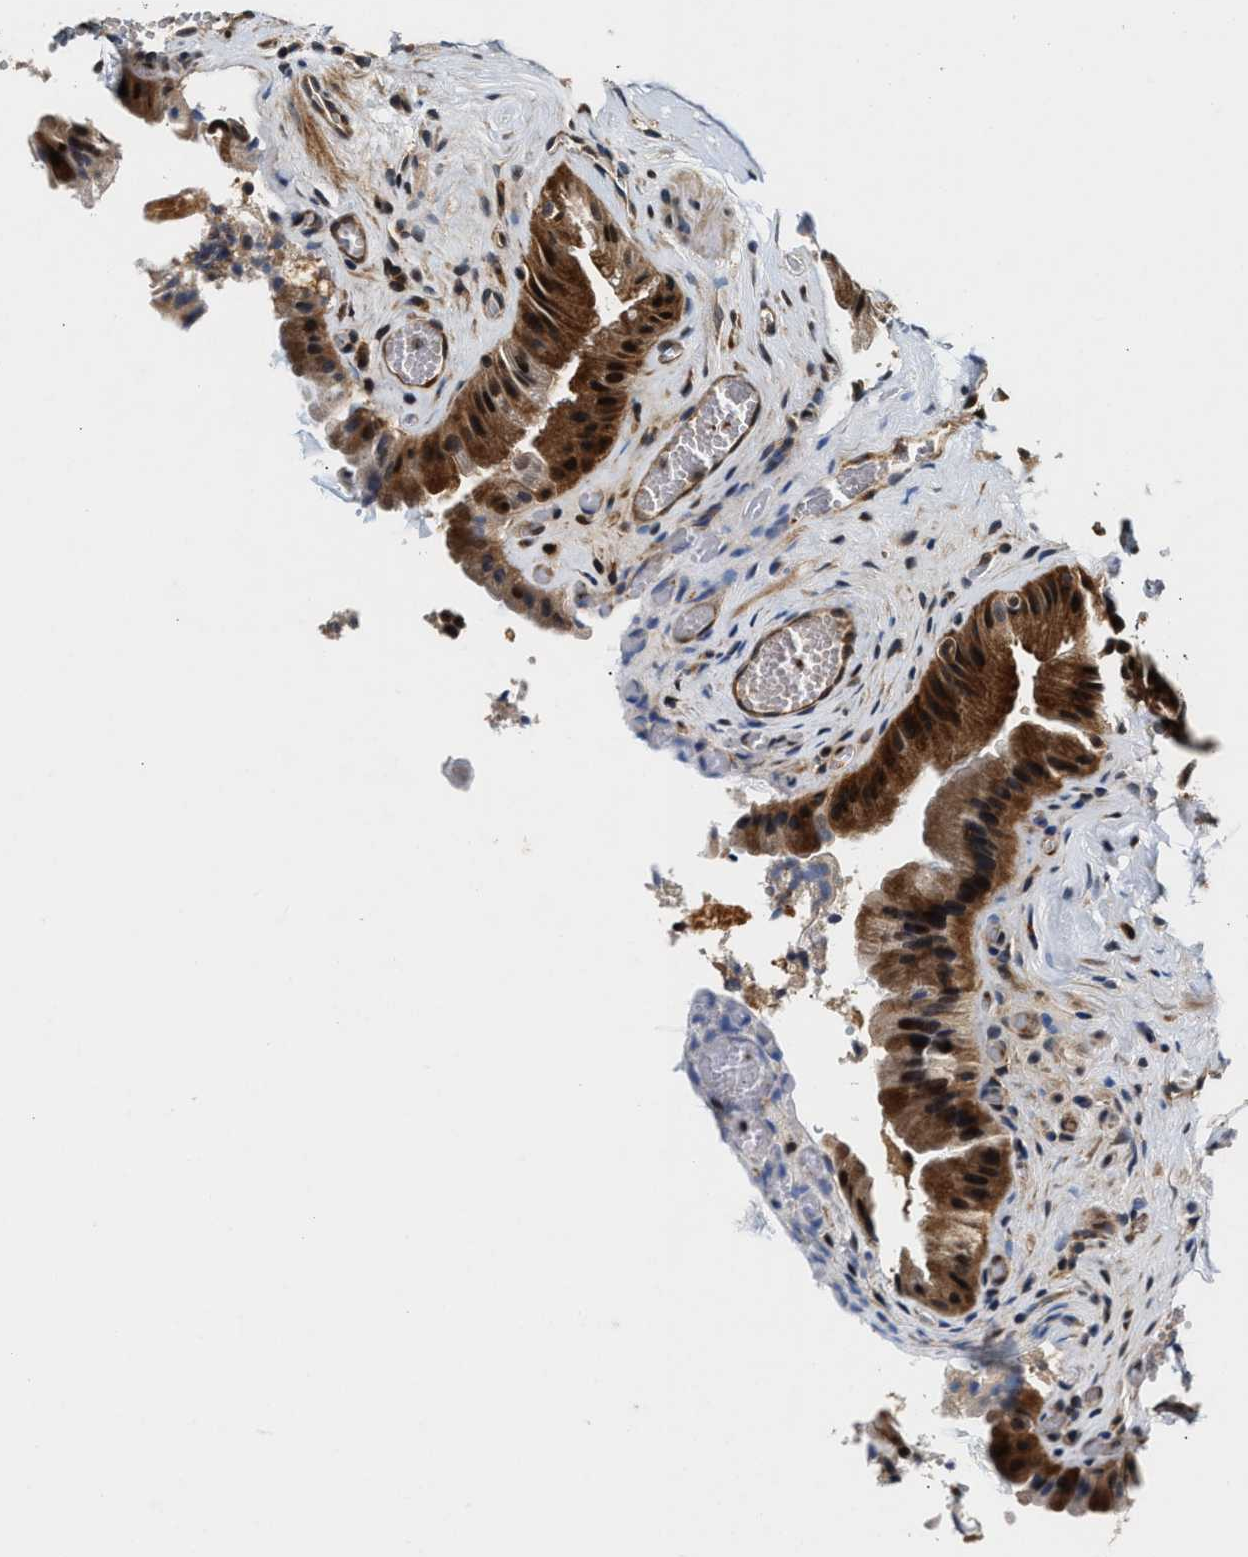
{"staining": {"intensity": "moderate", "quantity": ">75%", "location": "cytoplasmic/membranous"}, "tissue": "gallbladder", "cell_type": "Glandular cells", "image_type": "normal", "snomed": [{"axis": "morphology", "description": "Normal tissue, NOS"}, {"axis": "topography", "description": "Gallbladder"}], "caption": "Gallbladder stained with DAB (3,3'-diaminobenzidine) immunohistochemistry (IHC) reveals medium levels of moderate cytoplasmic/membranous positivity in approximately >75% of glandular cells.", "gene": "TUT7", "patient": {"sex": "male", "age": 49}}